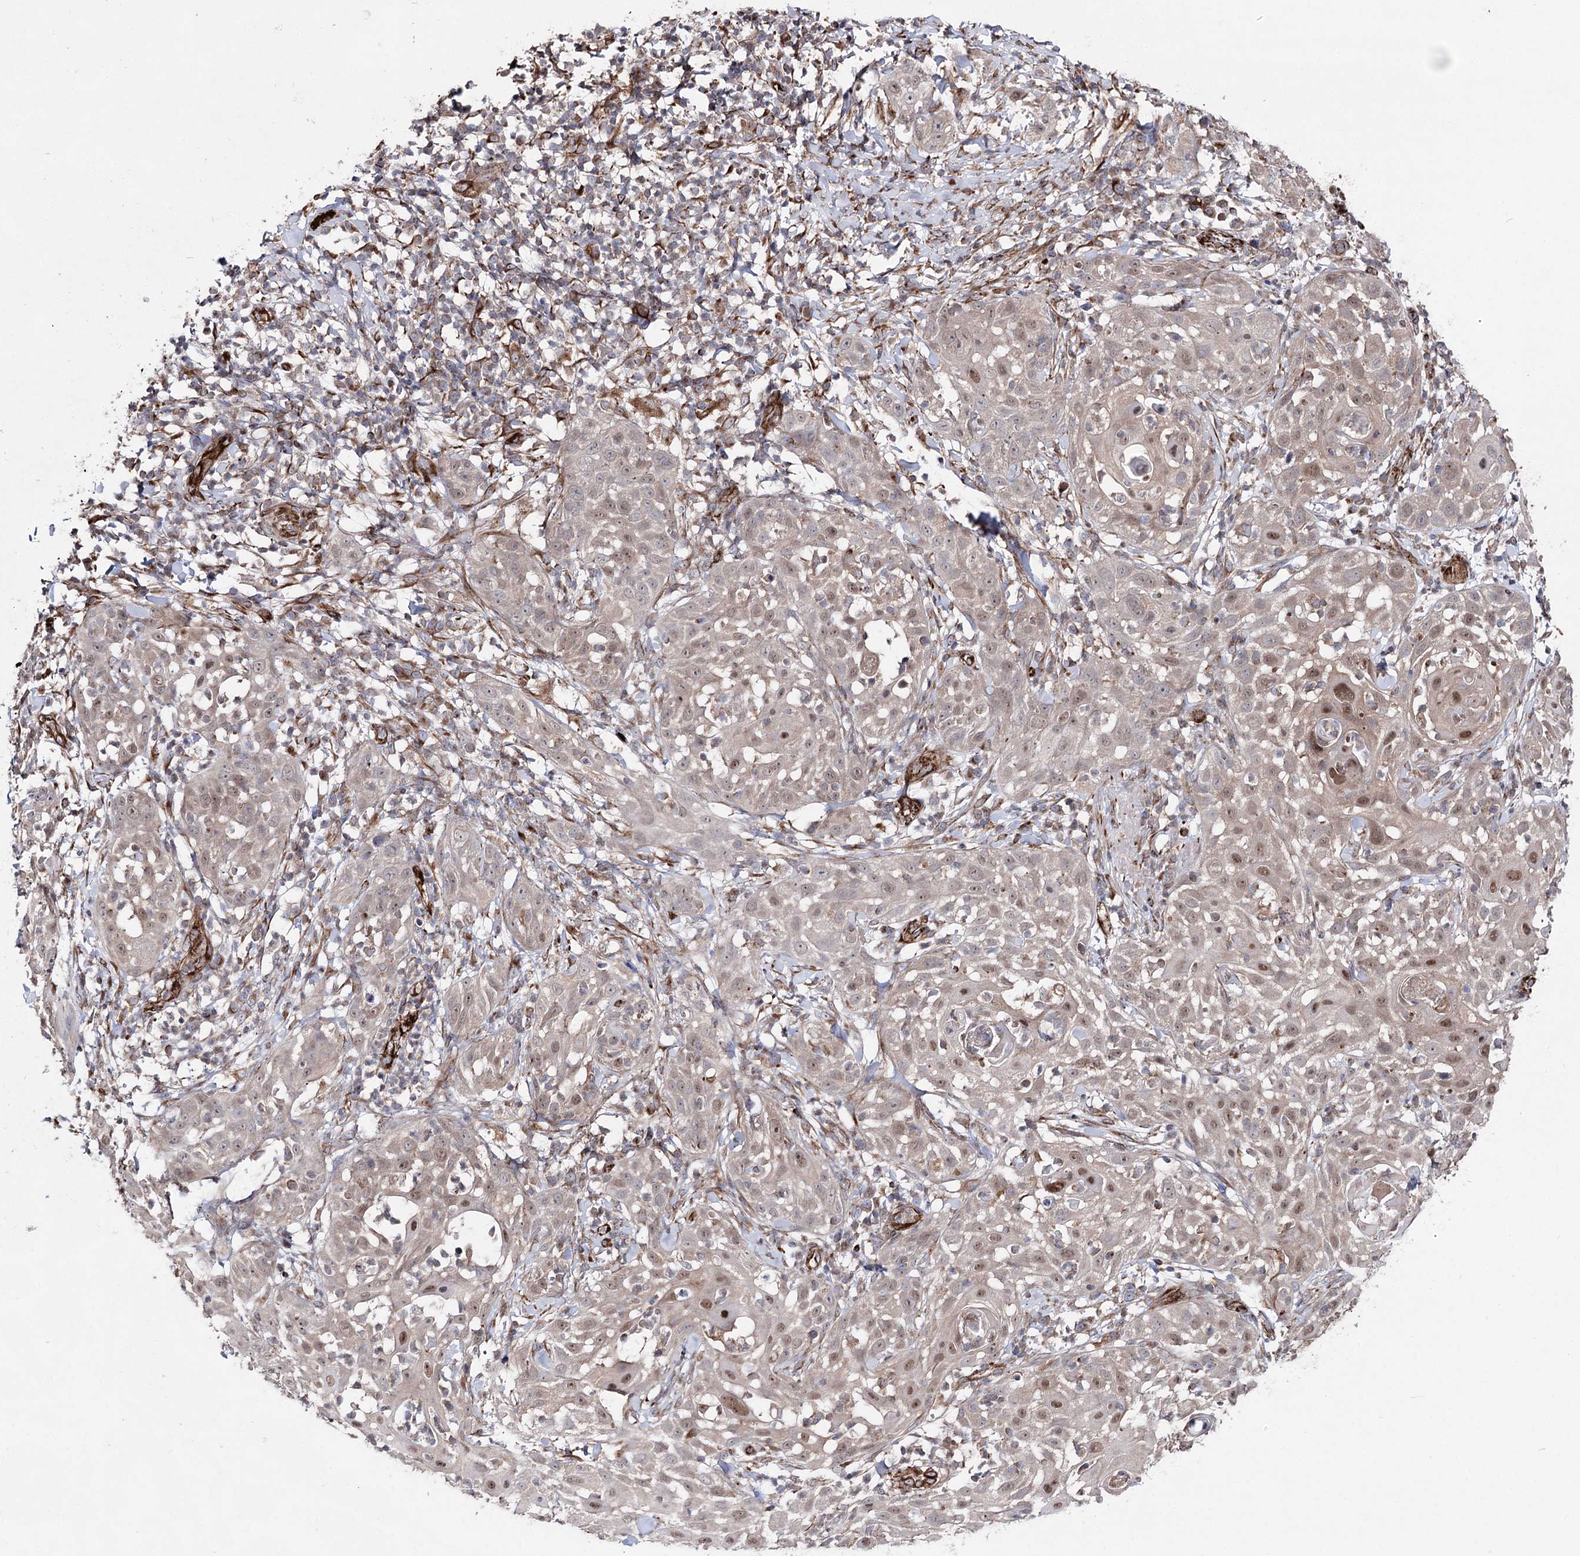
{"staining": {"intensity": "moderate", "quantity": "25%-75%", "location": "nuclear"}, "tissue": "skin cancer", "cell_type": "Tumor cells", "image_type": "cancer", "snomed": [{"axis": "morphology", "description": "Squamous cell carcinoma, NOS"}, {"axis": "topography", "description": "Skin"}], "caption": "Immunohistochemical staining of skin squamous cell carcinoma reveals medium levels of moderate nuclear positivity in about 25%-75% of tumor cells. (IHC, brightfield microscopy, high magnification).", "gene": "MIB1", "patient": {"sex": "female", "age": 44}}